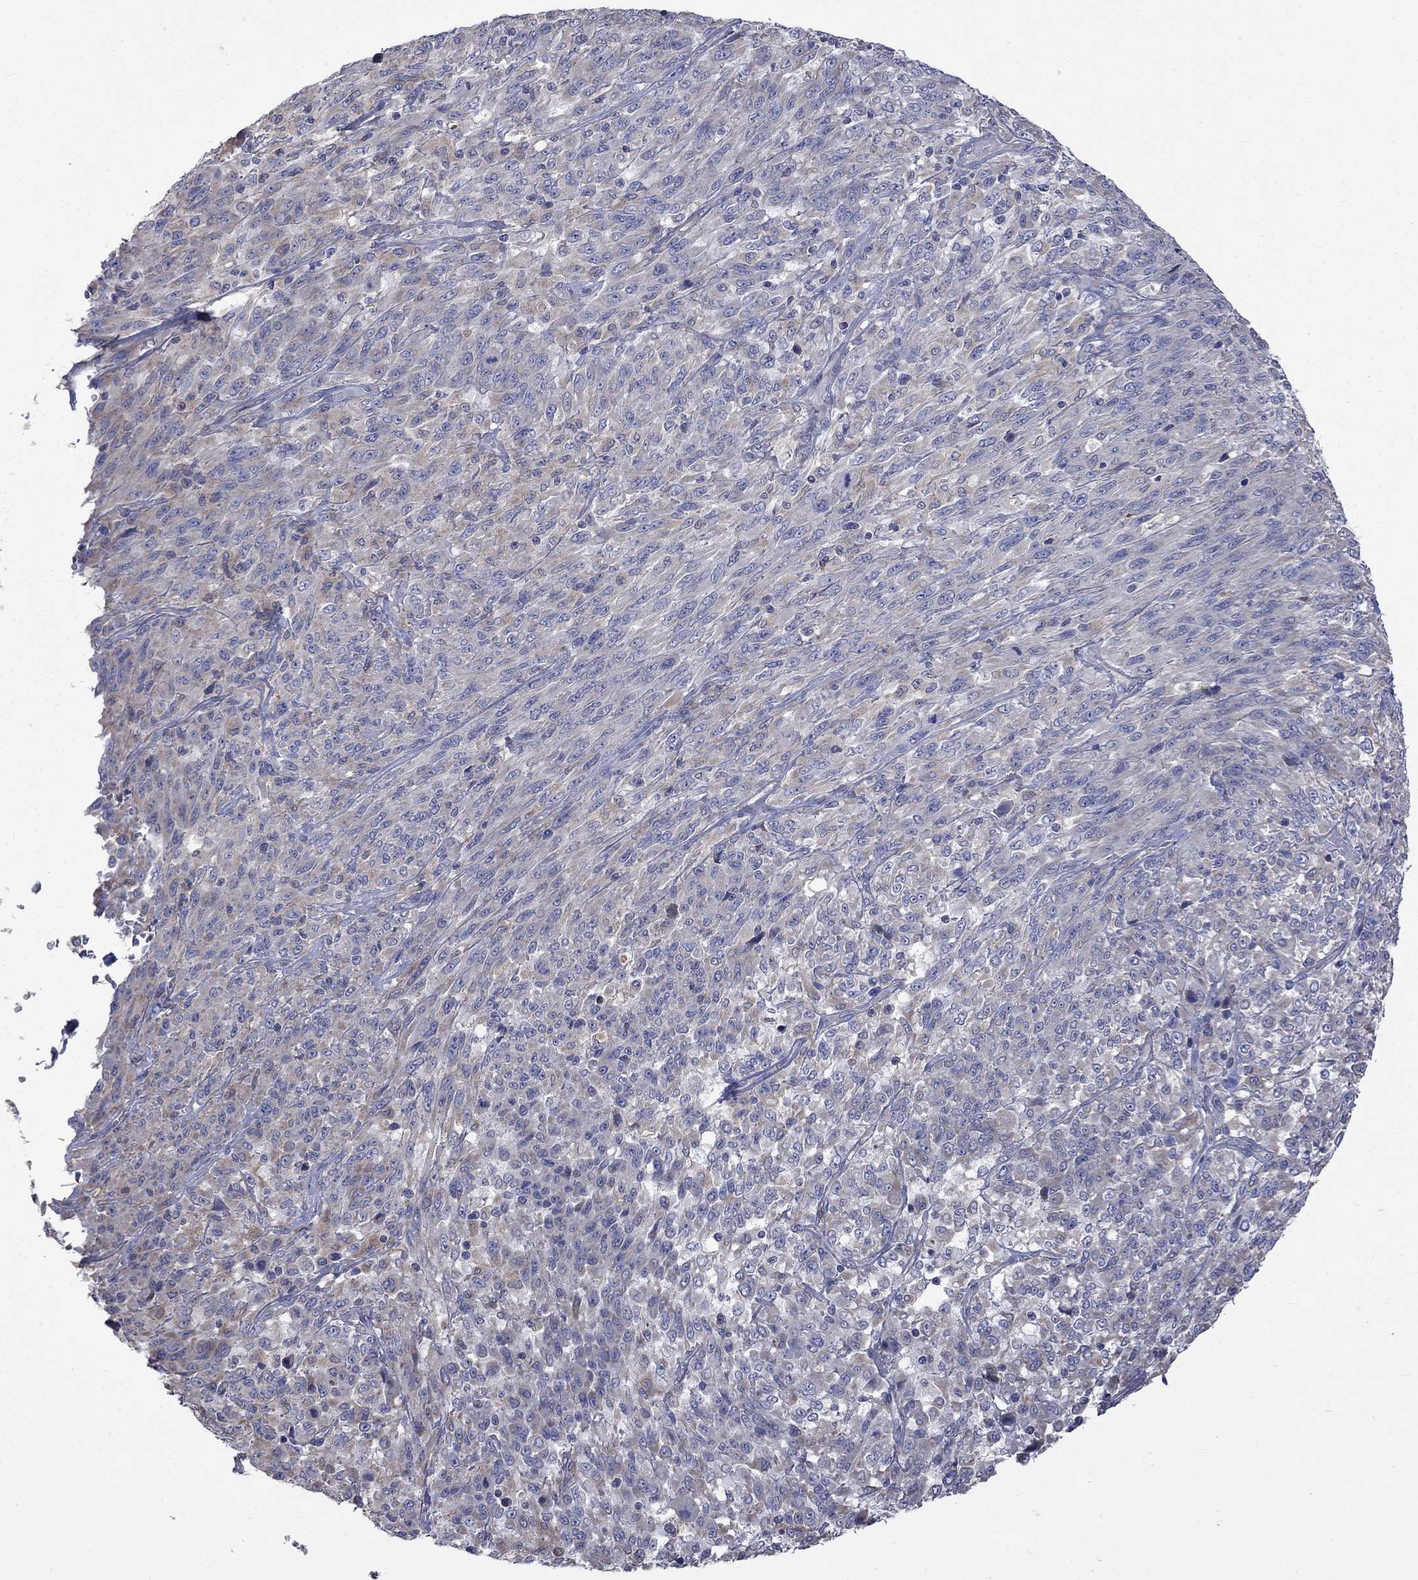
{"staining": {"intensity": "negative", "quantity": "none", "location": "none"}, "tissue": "melanoma", "cell_type": "Tumor cells", "image_type": "cancer", "snomed": [{"axis": "morphology", "description": "Malignant melanoma, NOS"}, {"axis": "topography", "description": "Skin"}], "caption": "This image is of malignant melanoma stained with IHC to label a protein in brown with the nuclei are counter-stained blue. There is no expression in tumor cells.", "gene": "CAMKK2", "patient": {"sex": "female", "age": 91}}